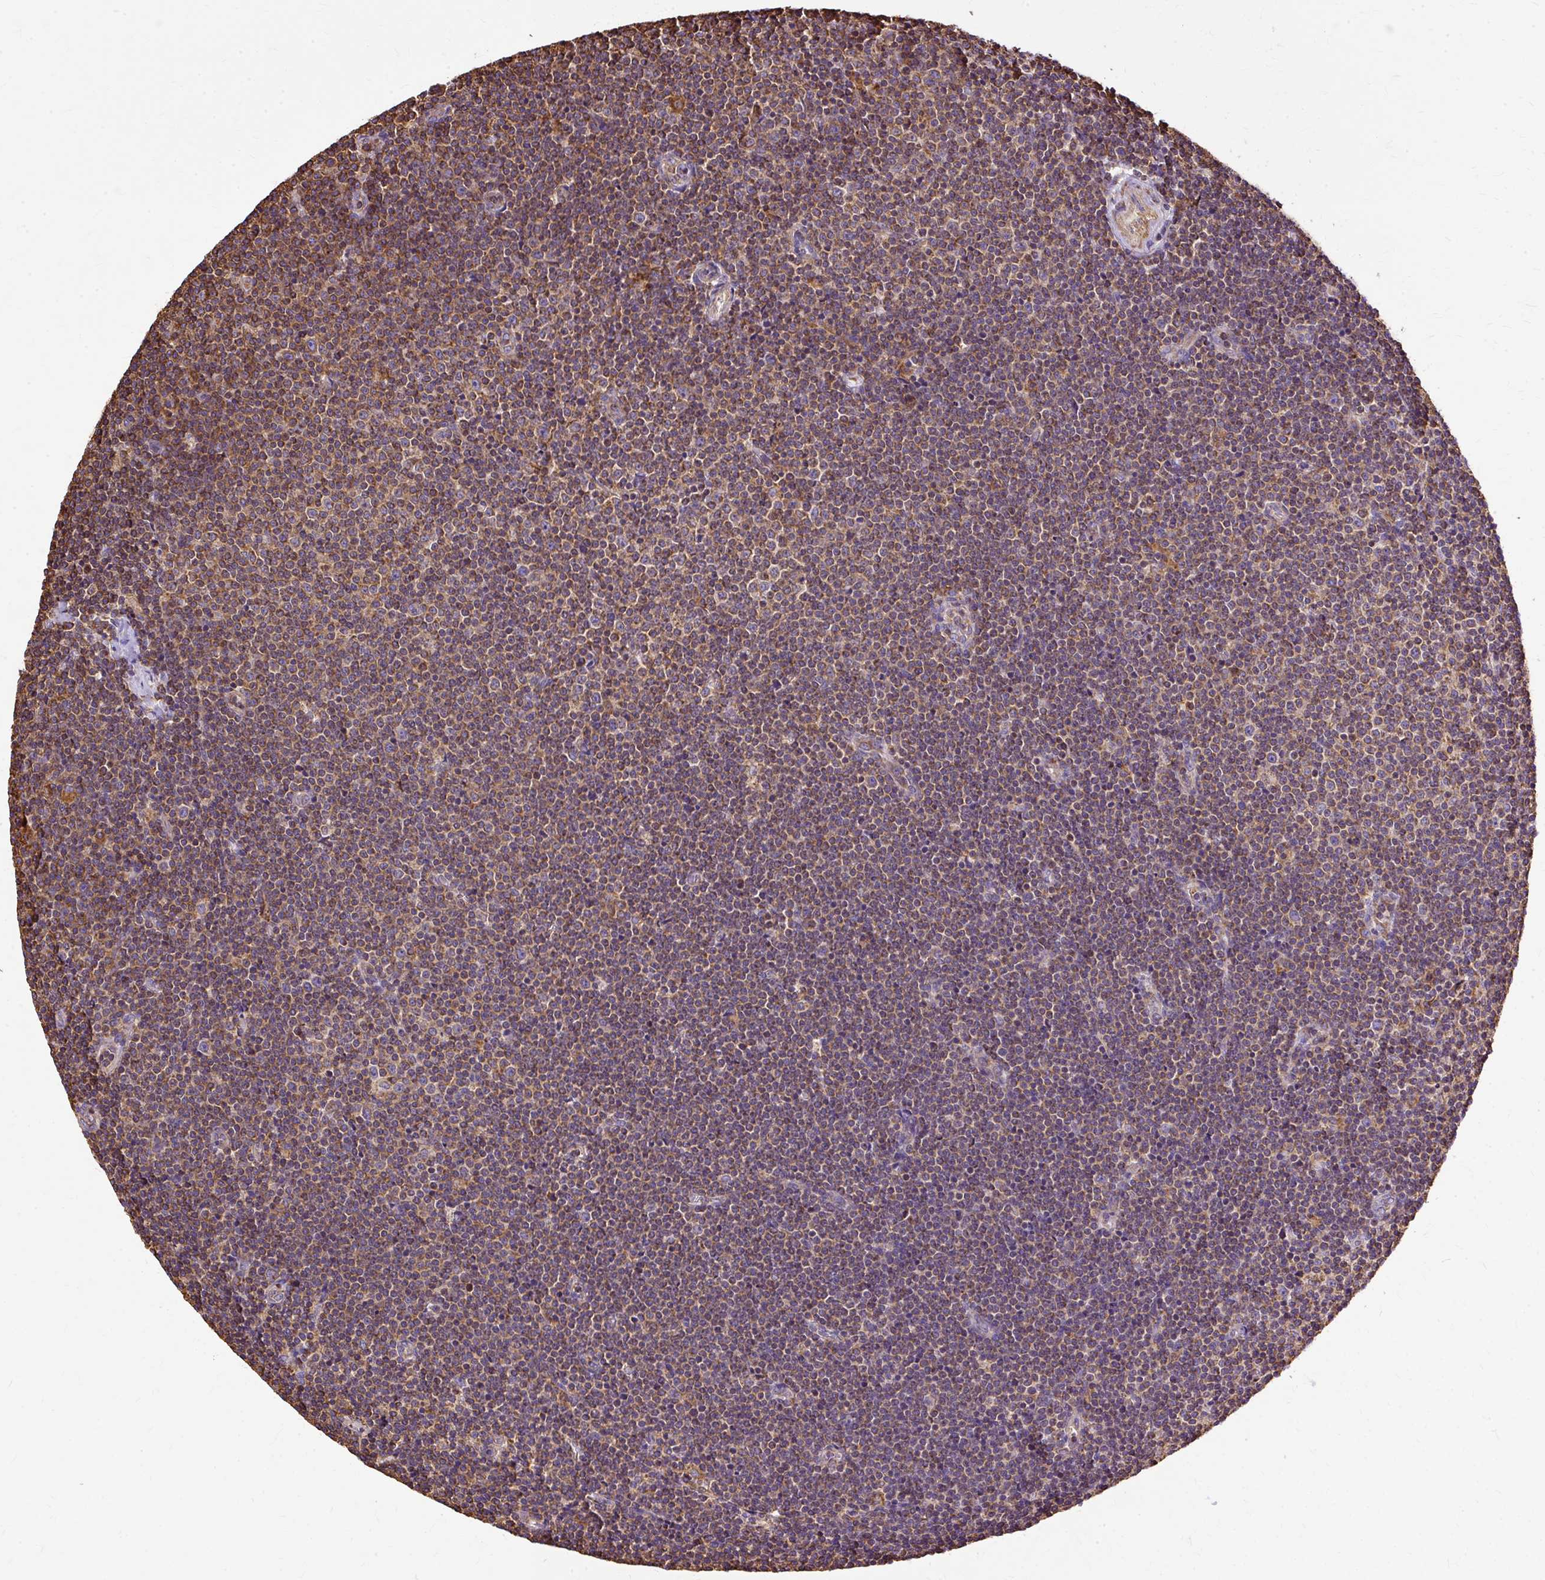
{"staining": {"intensity": "weak", "quantity": ">75%", "location": "cytoplasmic/membranous"}, "tissue": "lymphoma", "cell_type": "Tumor cells", "image_type": "cancer", "snomed": [{"axis": "morphology", "description": "Malignant lymphoma, non-Hodgkin's type, Low grade"}, {"axis": "topography", "description": "Lymph node"}], "caption": "IHC histopathology image of lymphoma stained for a protein (brown), which demonstrates low levels of weak cytoplasmic/membranous positivity in about >75% of tumor cells.", "gene": "KLHL11", "patient": {"sex": "male", "age": 48}}